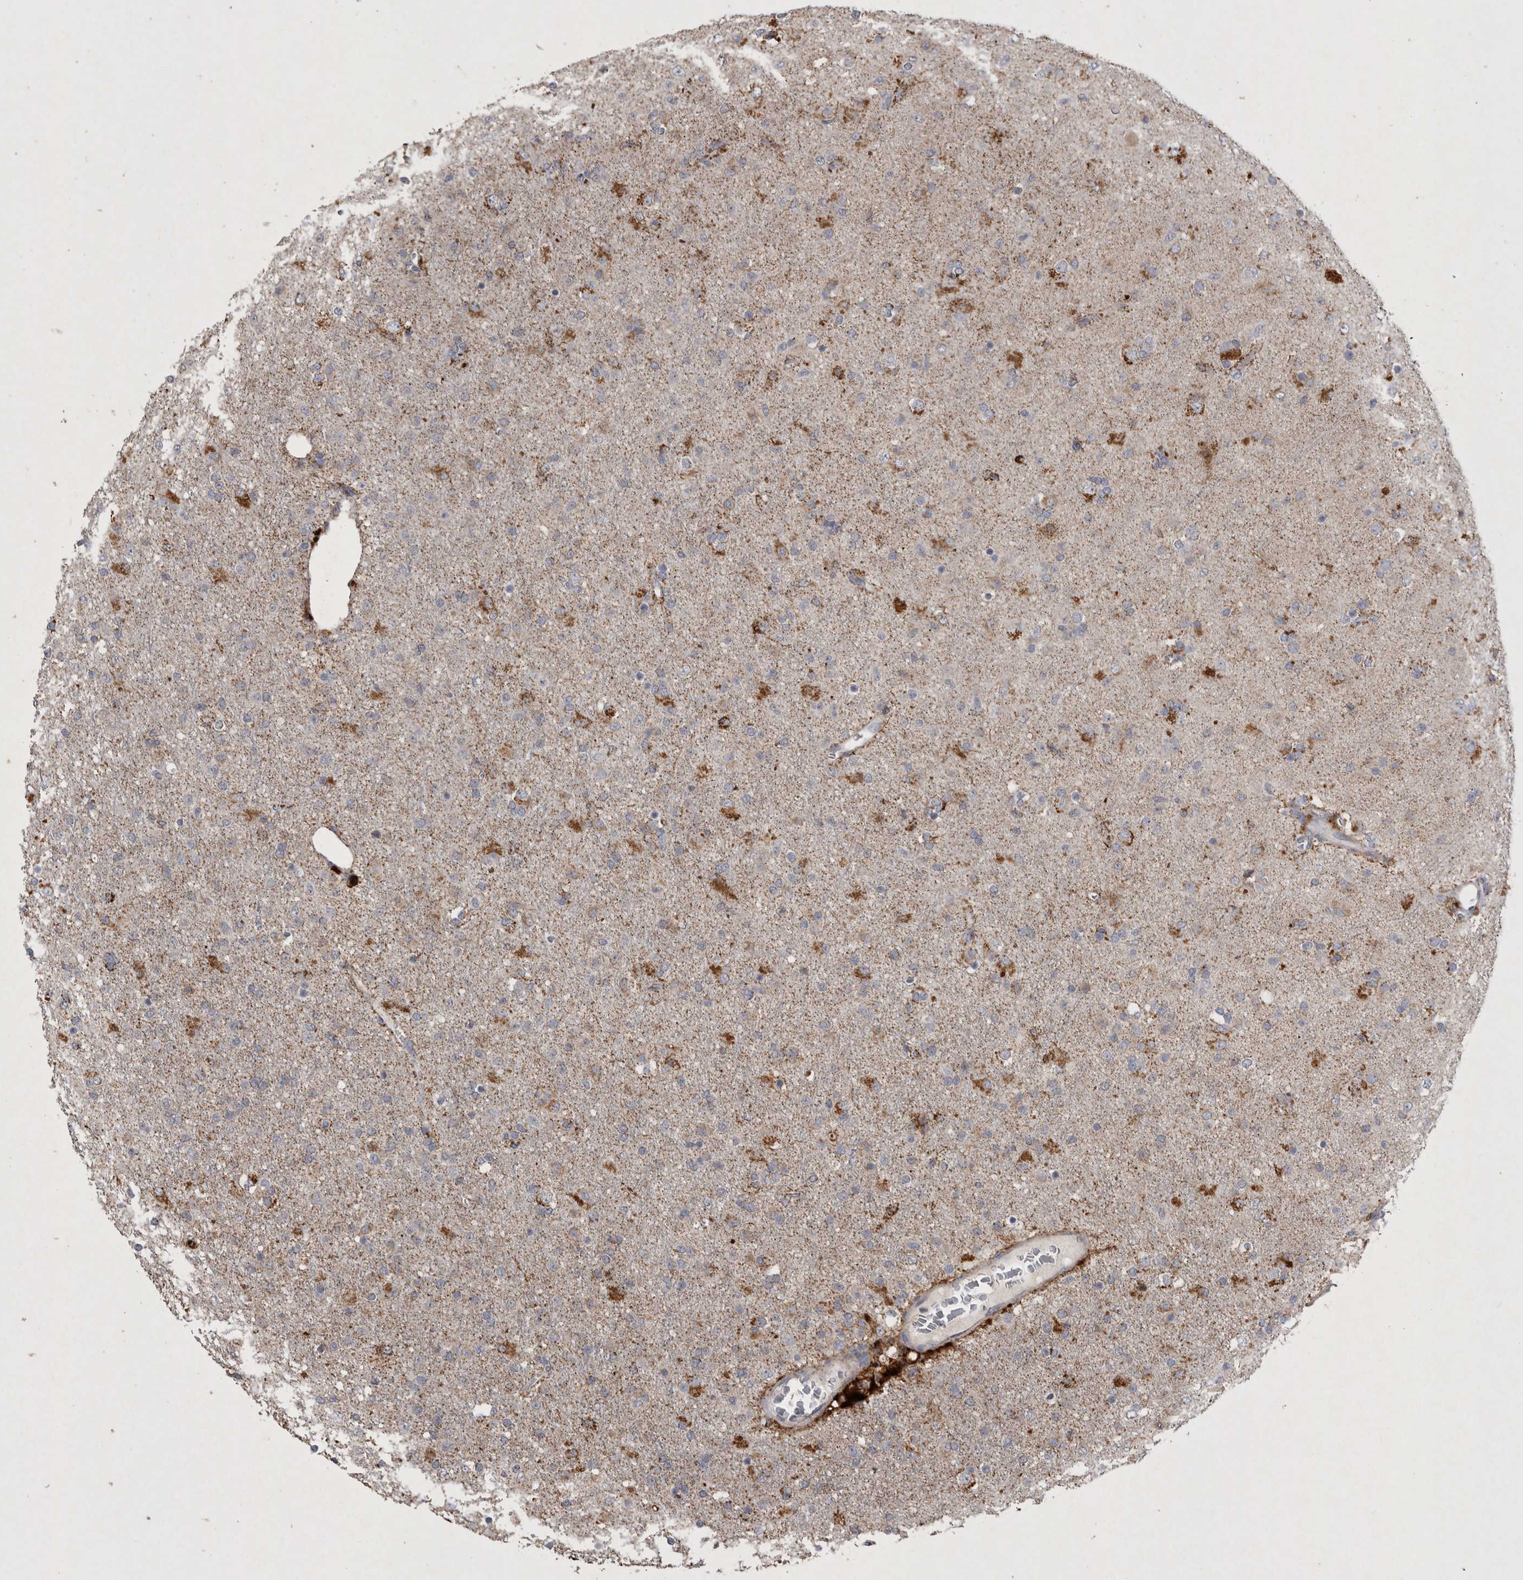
{"staining": {"intensity": "moderate", "quantity": "25%-75%", "location": "cytoplasmic/membranous"}, "tissue": "glioma", "cell_type": "Tumor cells", "image_type": "cancer", "snomed": [{"axis": "morphology", "description": "Glioma, malignant, Low grade"}, {"axis": "topography", "description": "Brain"}], "caption": "The image displays immunohistochemical staining of low-grade glioma (malignant). There is moderate cytoplasmic/membranous positivity is appreciated in approximately 25%-75% of tumor cells. (DAB IHC, brown staining for protein, blue staining for nuclei).", "gene": "DKK3", "patient": {"sex": "male", "age": 65}}